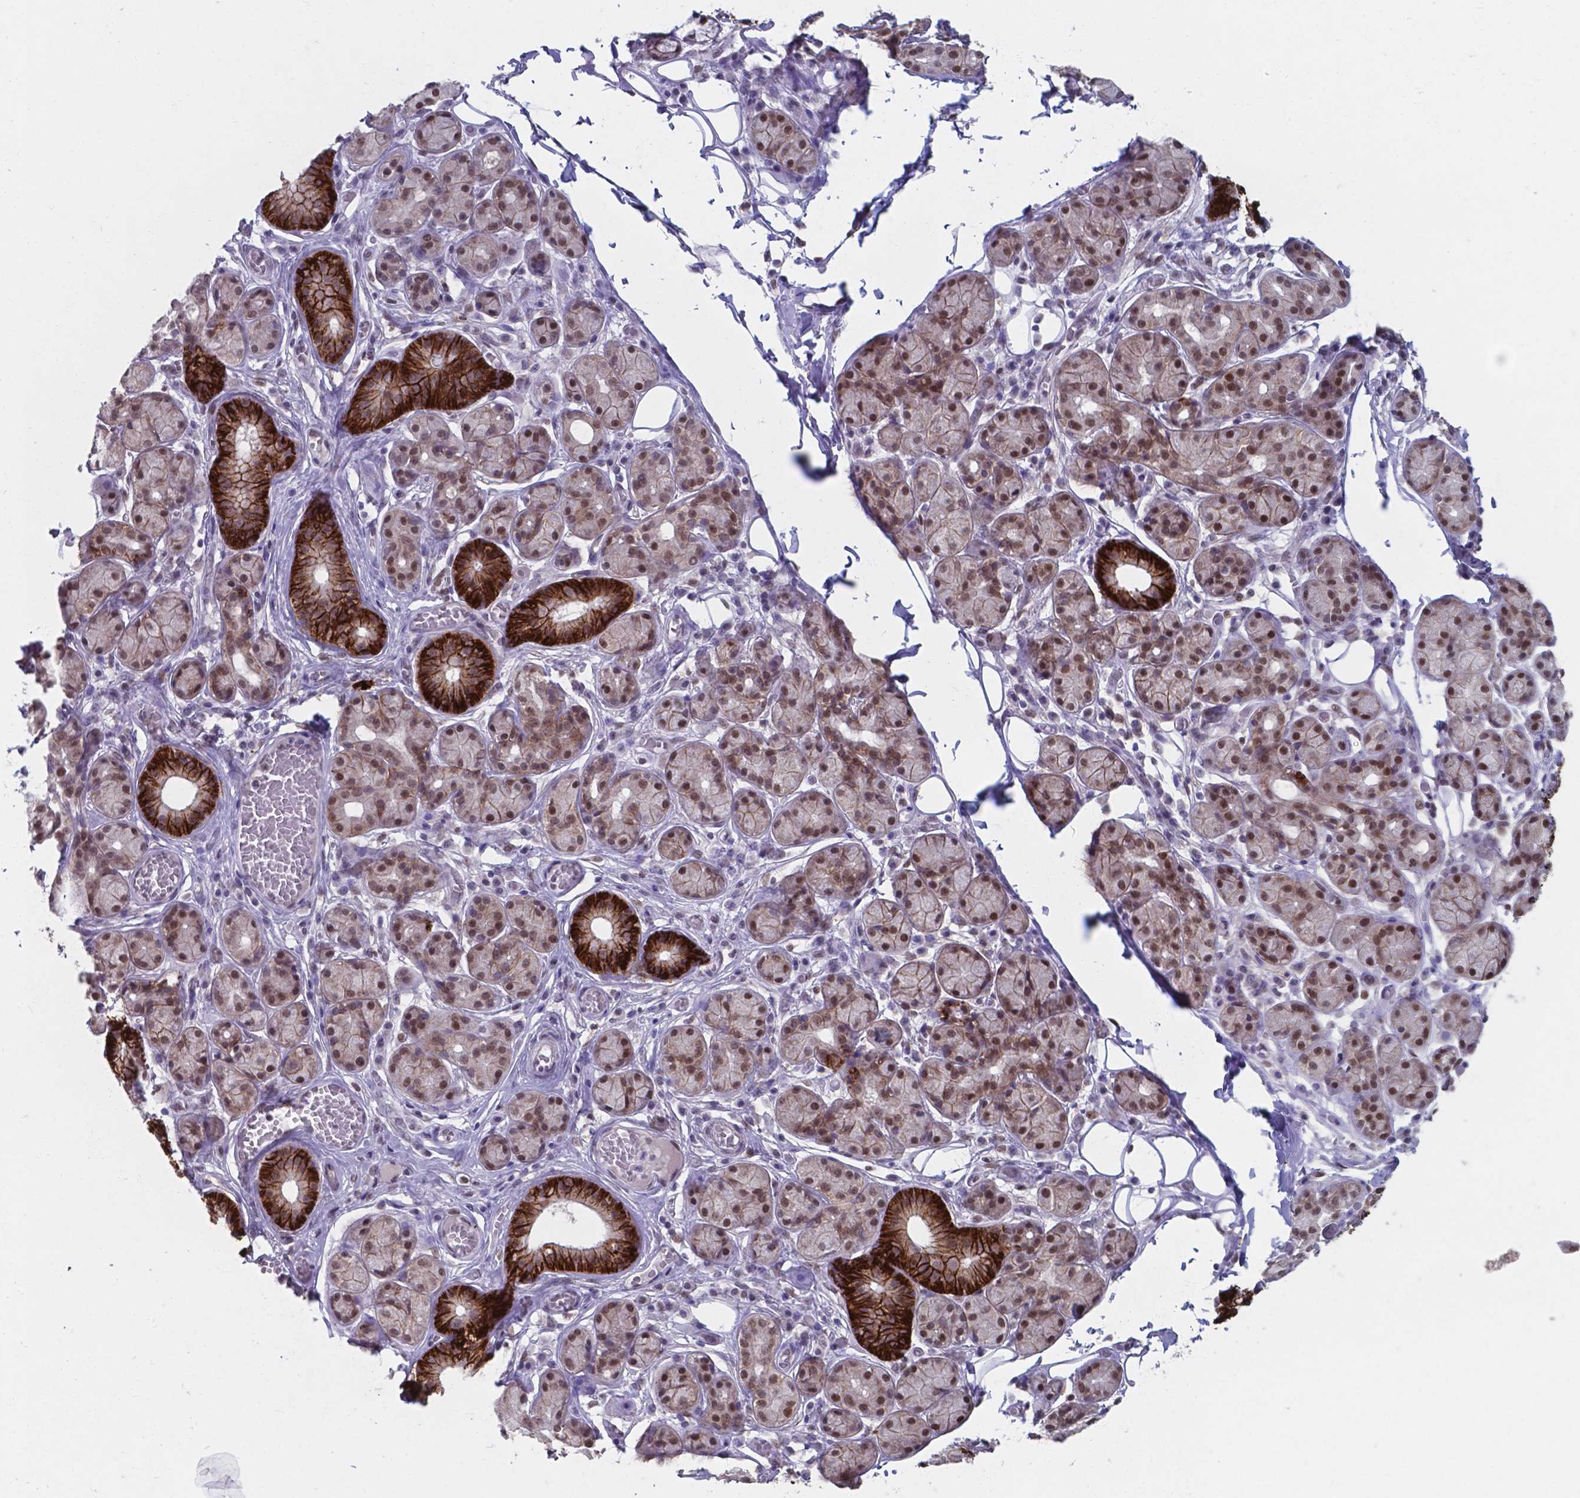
{"staining": {"intensity": "strong", "quantity": "25%-75%", "location": "cytoplasmic/membranous,nuclear"}, "tissue": "salivary gland", "cell_type": "Glandular cells", "image_type": "normal", "snomed": [{"axis": "morphology", "description": "Normal tissue, NOS"}, {"axis": "topography", "description": "Salivary gland"}, {"axis": "topography", "description": "Peripheral nerve tissue"}], "caption": "Immunohistochemistry image of benign human salivary gland stained for a protein (brown), which demonstrates high levels of strong cytoplasmic/membranous,nuclear staining in approximately 25%-75% of glandular cells.", "gene": "UBE2E2", "patient": {"sex": "male", "age": 71}}